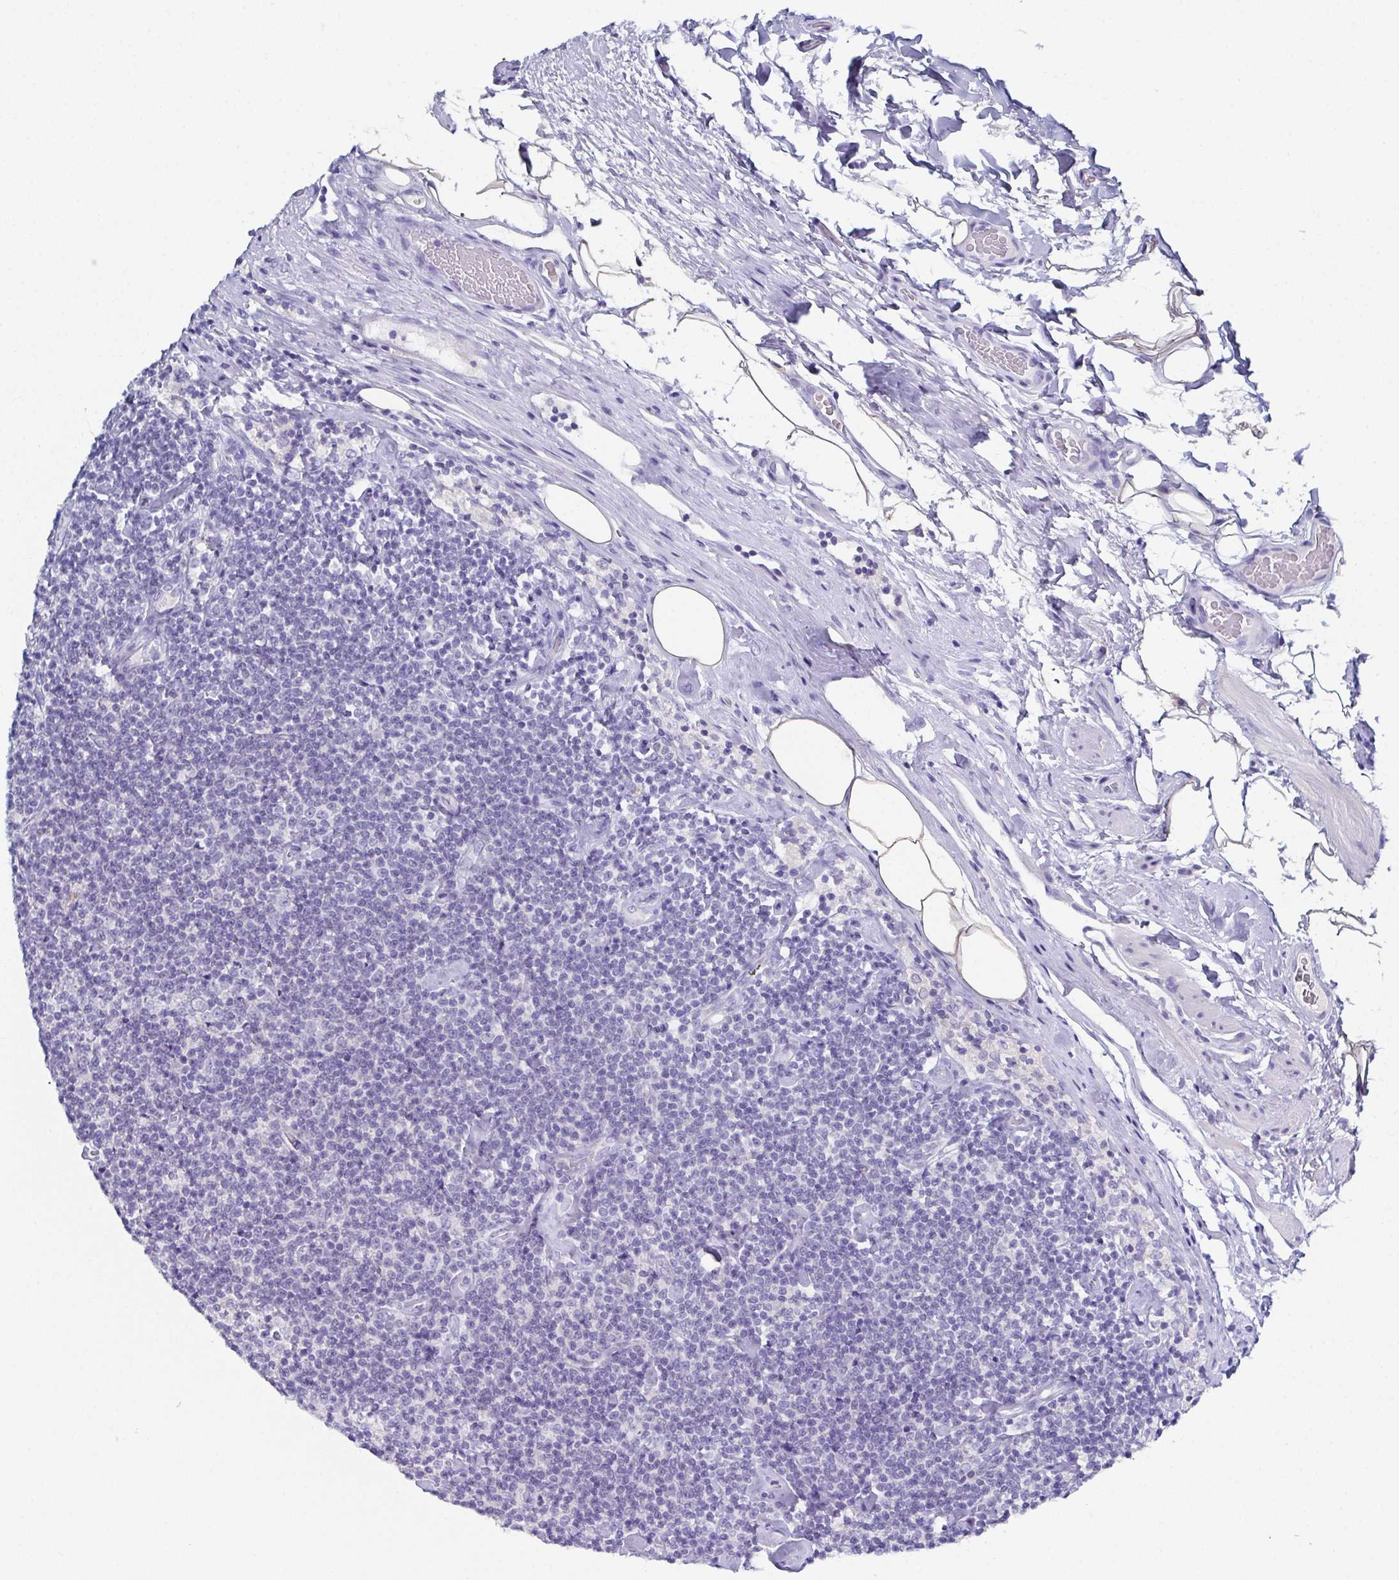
{"staining": {"intensity": "negative", "quantity": "none", "location": "none"}, "tissue": "lymphoma", "cell_type": "Tumor cells", "image_type": "cancer", "snomed": [{"axis": "morphology", "description": "Malignant lymphoma, non-Hodgkin's type, Low grade"}, {"axis": "topography", "description": "Lymph node"}], "caption": "Immunohistochemistry histopathology image of neoplastic tissue: malignant lymphoma, non-Hodgkin's type (low-grade) stained with DAB reveals no significant protein staining in tumor cells.", "gene": "SSC4D", "patient": {"sex": "male", "age": 81}}